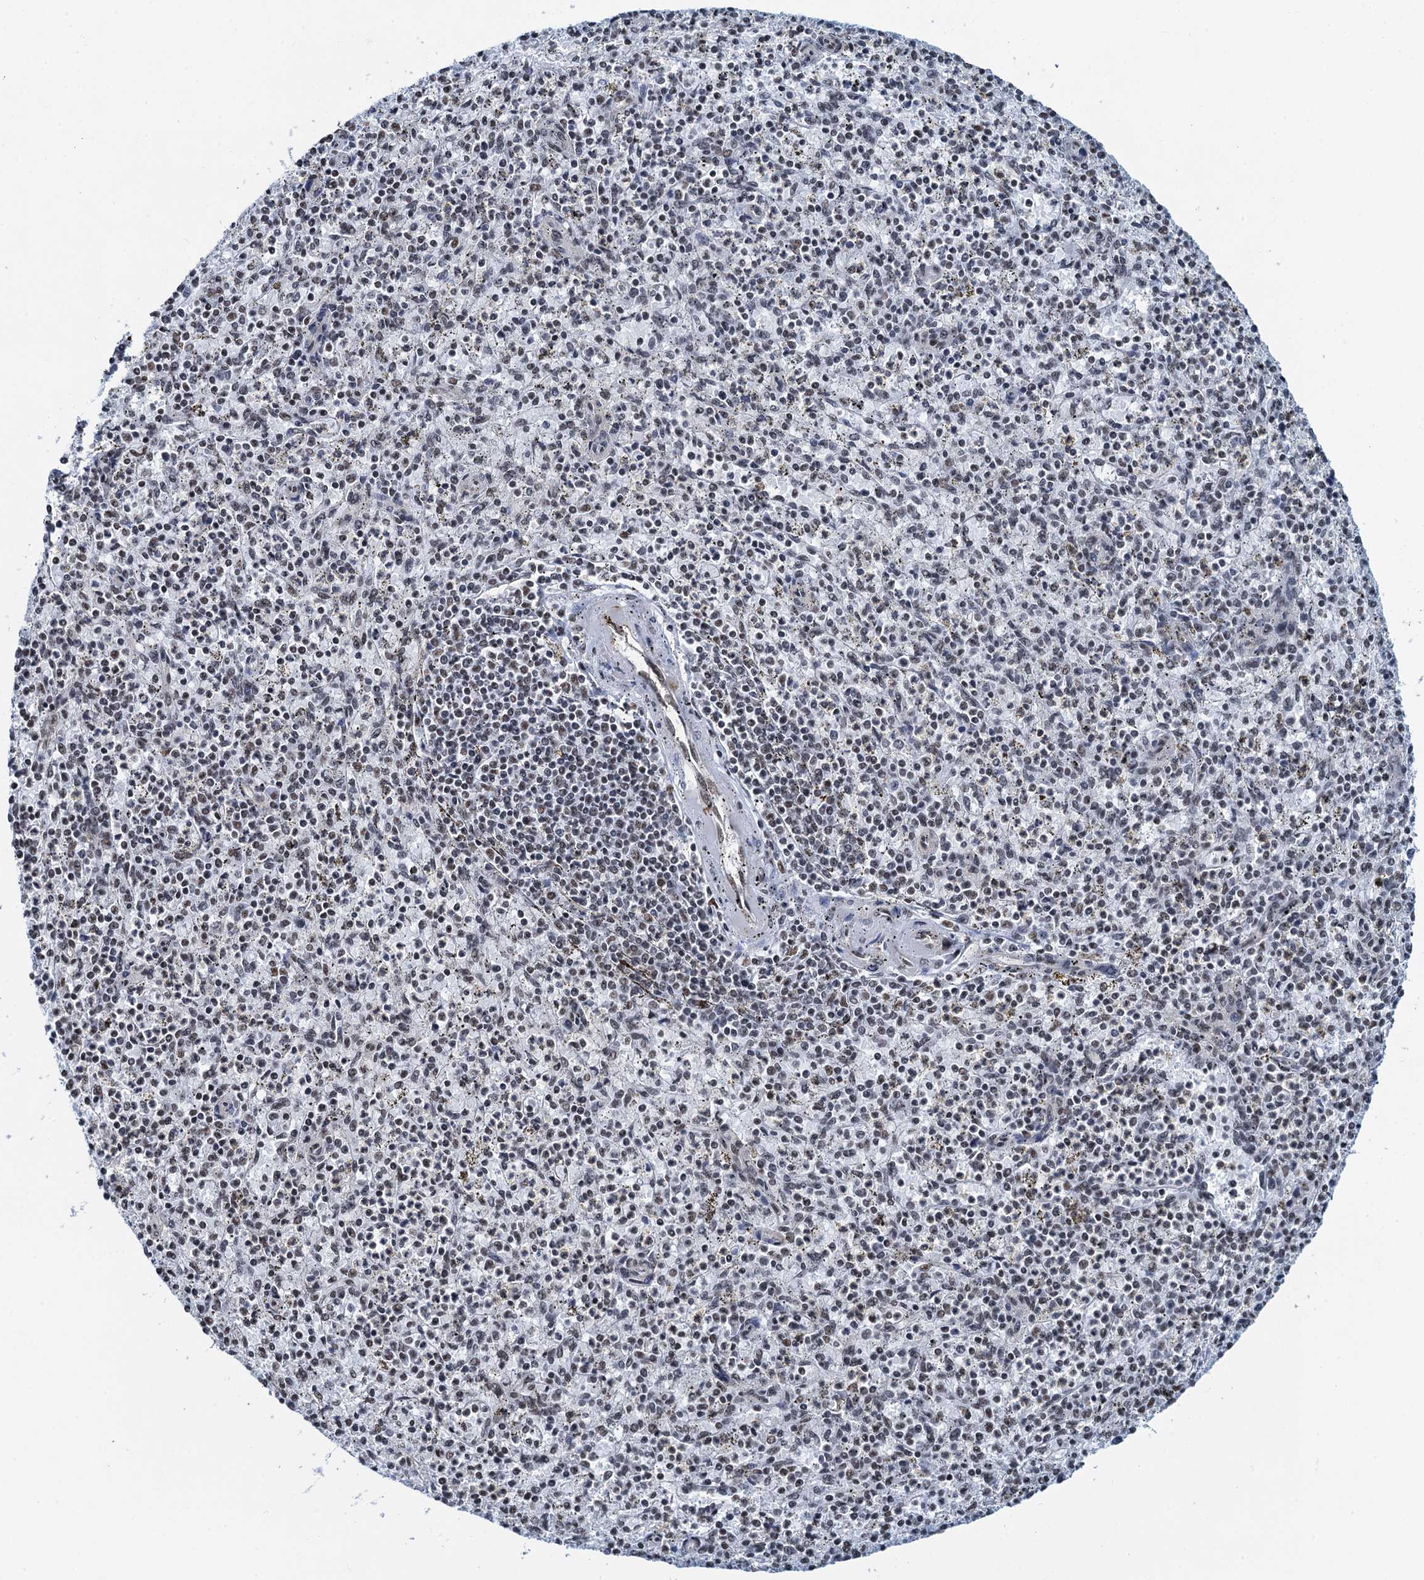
{"staining": {"intensity": "weak", "quantity": "<25%", "location": "nuclear"}, "tissue": "spleen", "cell_type": "Cells in red pulp", "image_type": "normal", "snomed": [{"axis": "morphology", "description": "Normal tissue, NOS"}, {"axis": "topography", "description": "Spleen"}], "caption": "There is no significant expression in cells in red pulp of spleen. The staining is performed using DAB (3,3'-diaminobenzidine) brown chromogen with nuclei counter-stained in using hematoxylin.", "gene": "ZNF609", "patient": {"sex": "male", "age": 72}}